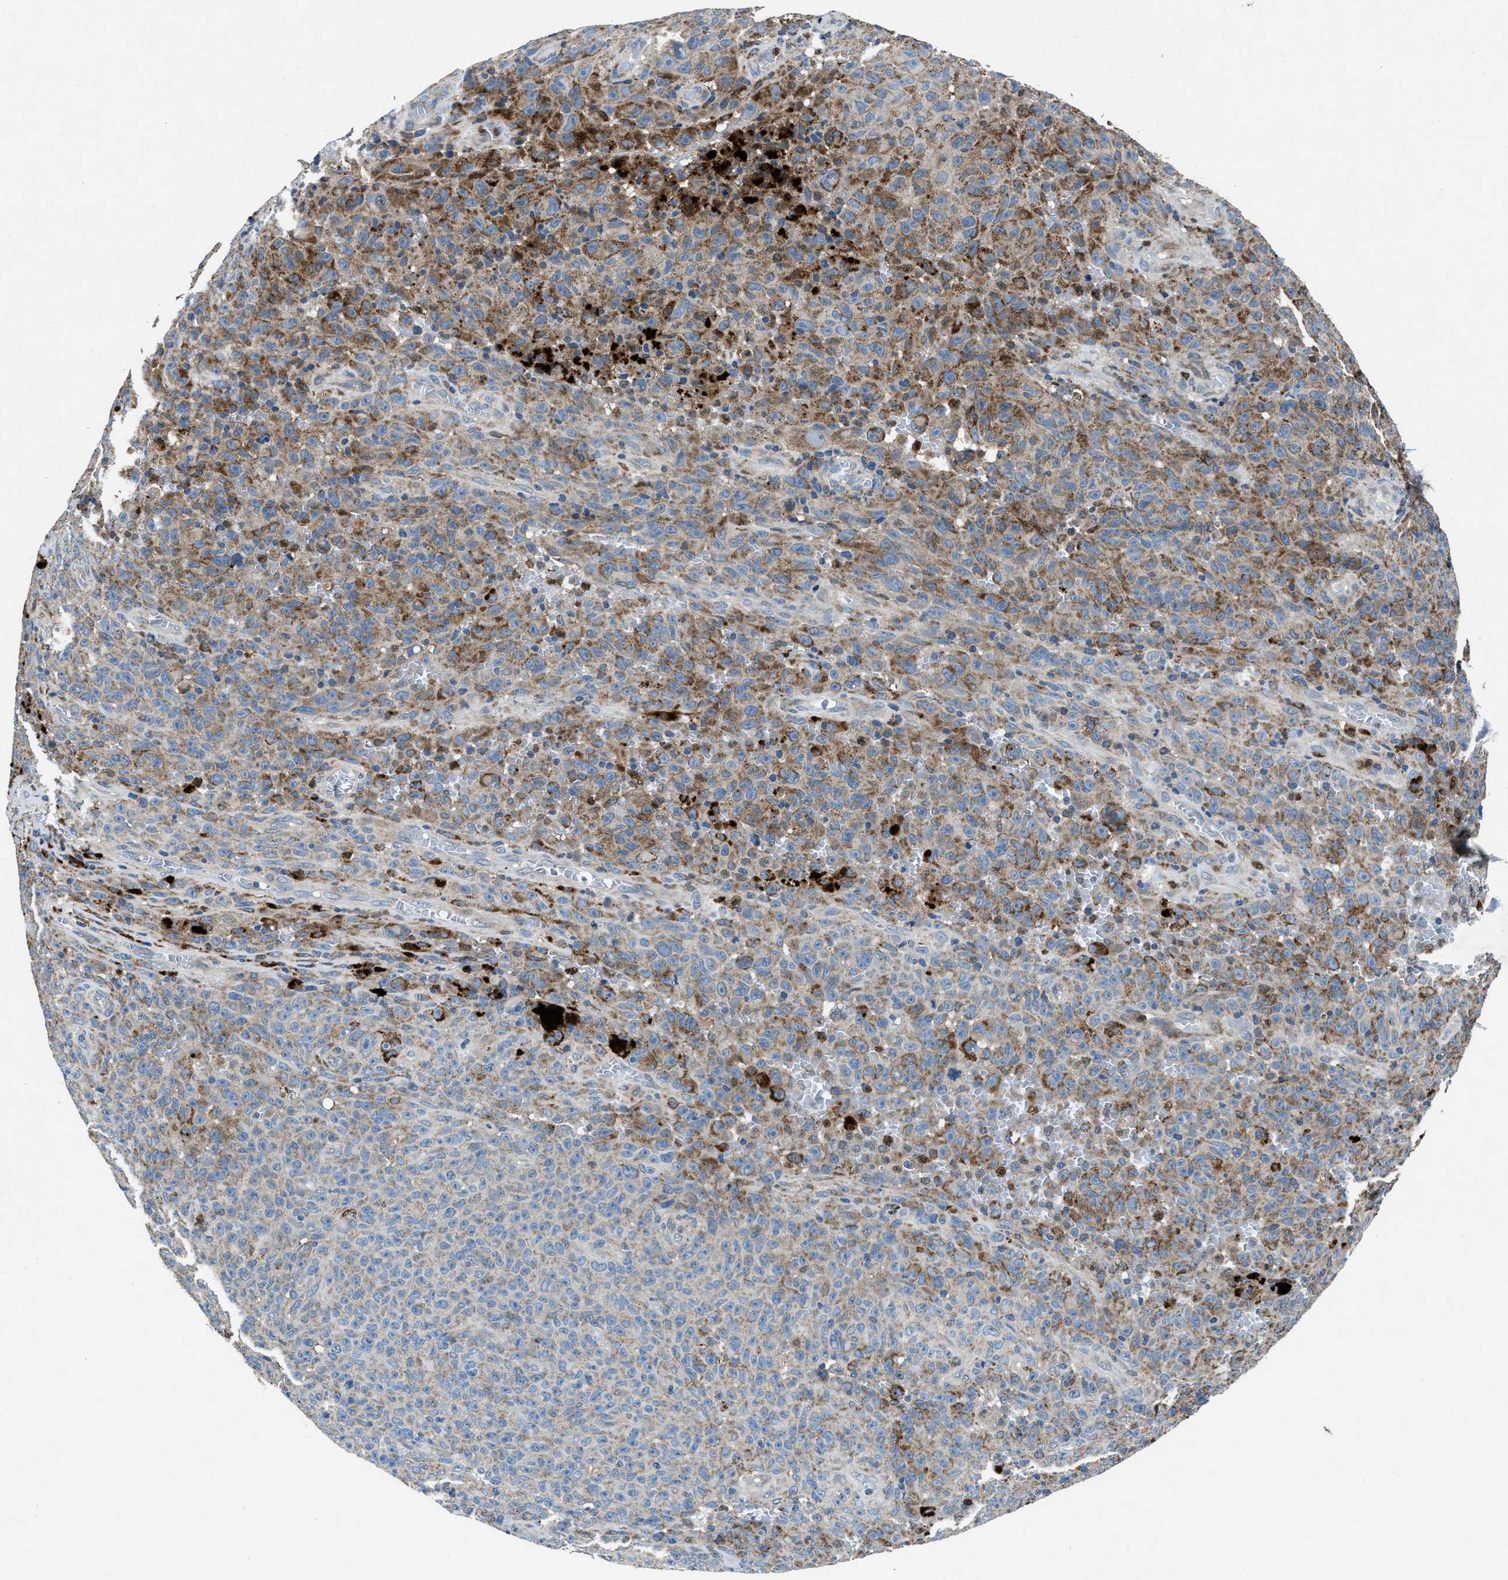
{"staining": {"intensity": "moderate", "quantity": "25%-75%", "location": "cytoplasmic/membranous"}, "tissue": "melanoma", "cell_type": "Tumor cells", "image_type": "cancer", "snomed": [{"axis": "morphology", "description": "Malignant melanoma, NOS"}, {"axis": "topography", "description": "Skin"}], "caption": "A histopathology image of melanoma stained for a protein exhibits moderate cytoplasmic/membranous brown staining in tumor cells.", "gene": "FAM221A", "patient": {"sex": "female", "age": 82}}